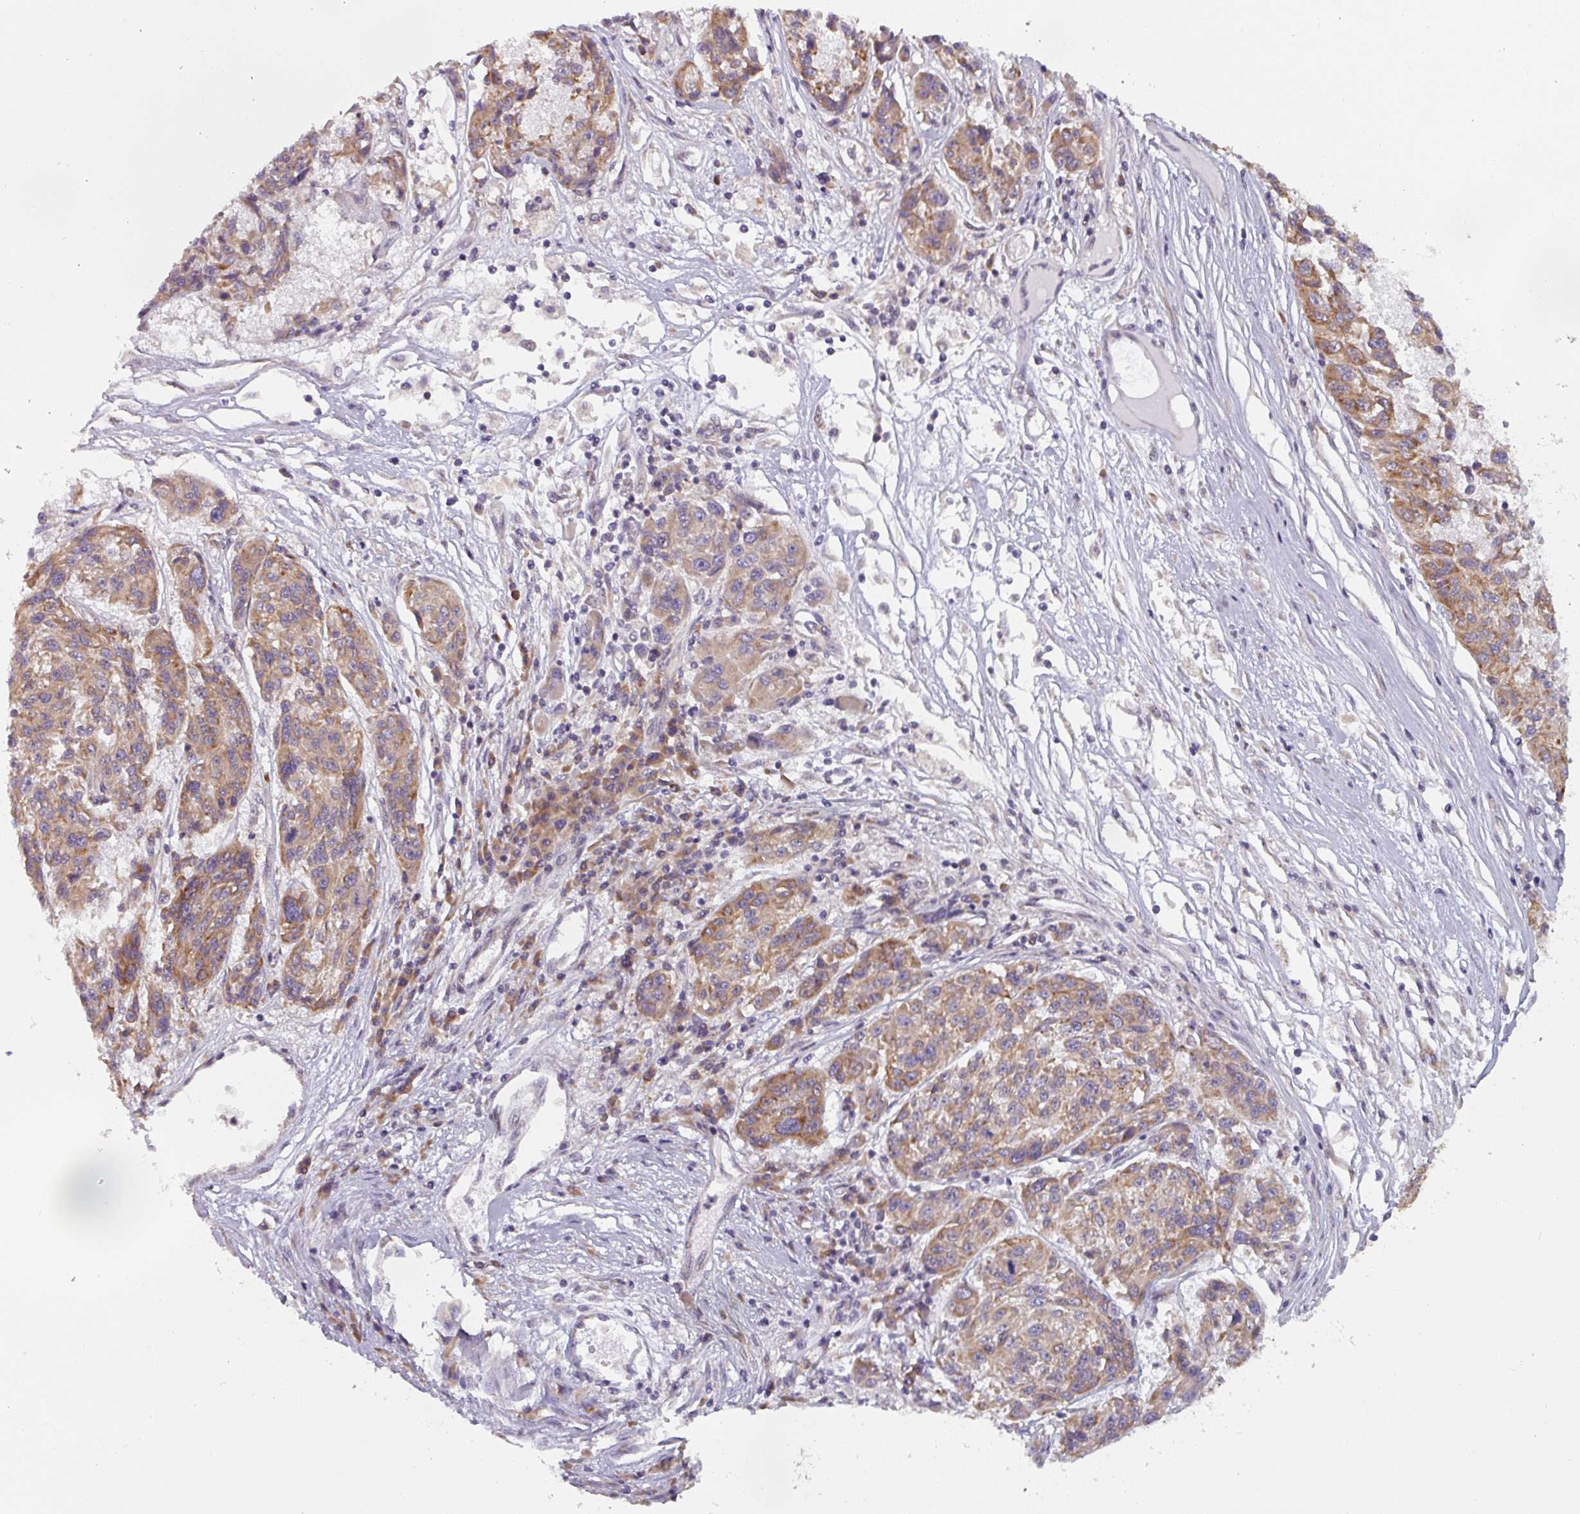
{"staining": {"intensity": "moderate", "quantity": ">75%", "location": "cytoplasmic/membranous"}, "tissue": "melanoma", "cell_type": "Tumor cells", "image_type": "cancer", "snomed": [{"axis": "morphology", "description": "Malignant melanoma, NOS"}, {"axis": "topography", "description": "Skin"}], "caption": "Immunohistochemical staining of human malignant melanoma shows medium levels of moderate cytoplasmic/membranous staining in approximately >75% of tumor cells.", "gene": "TAPT1", "patient": {"sex": "male", "age": 53}}